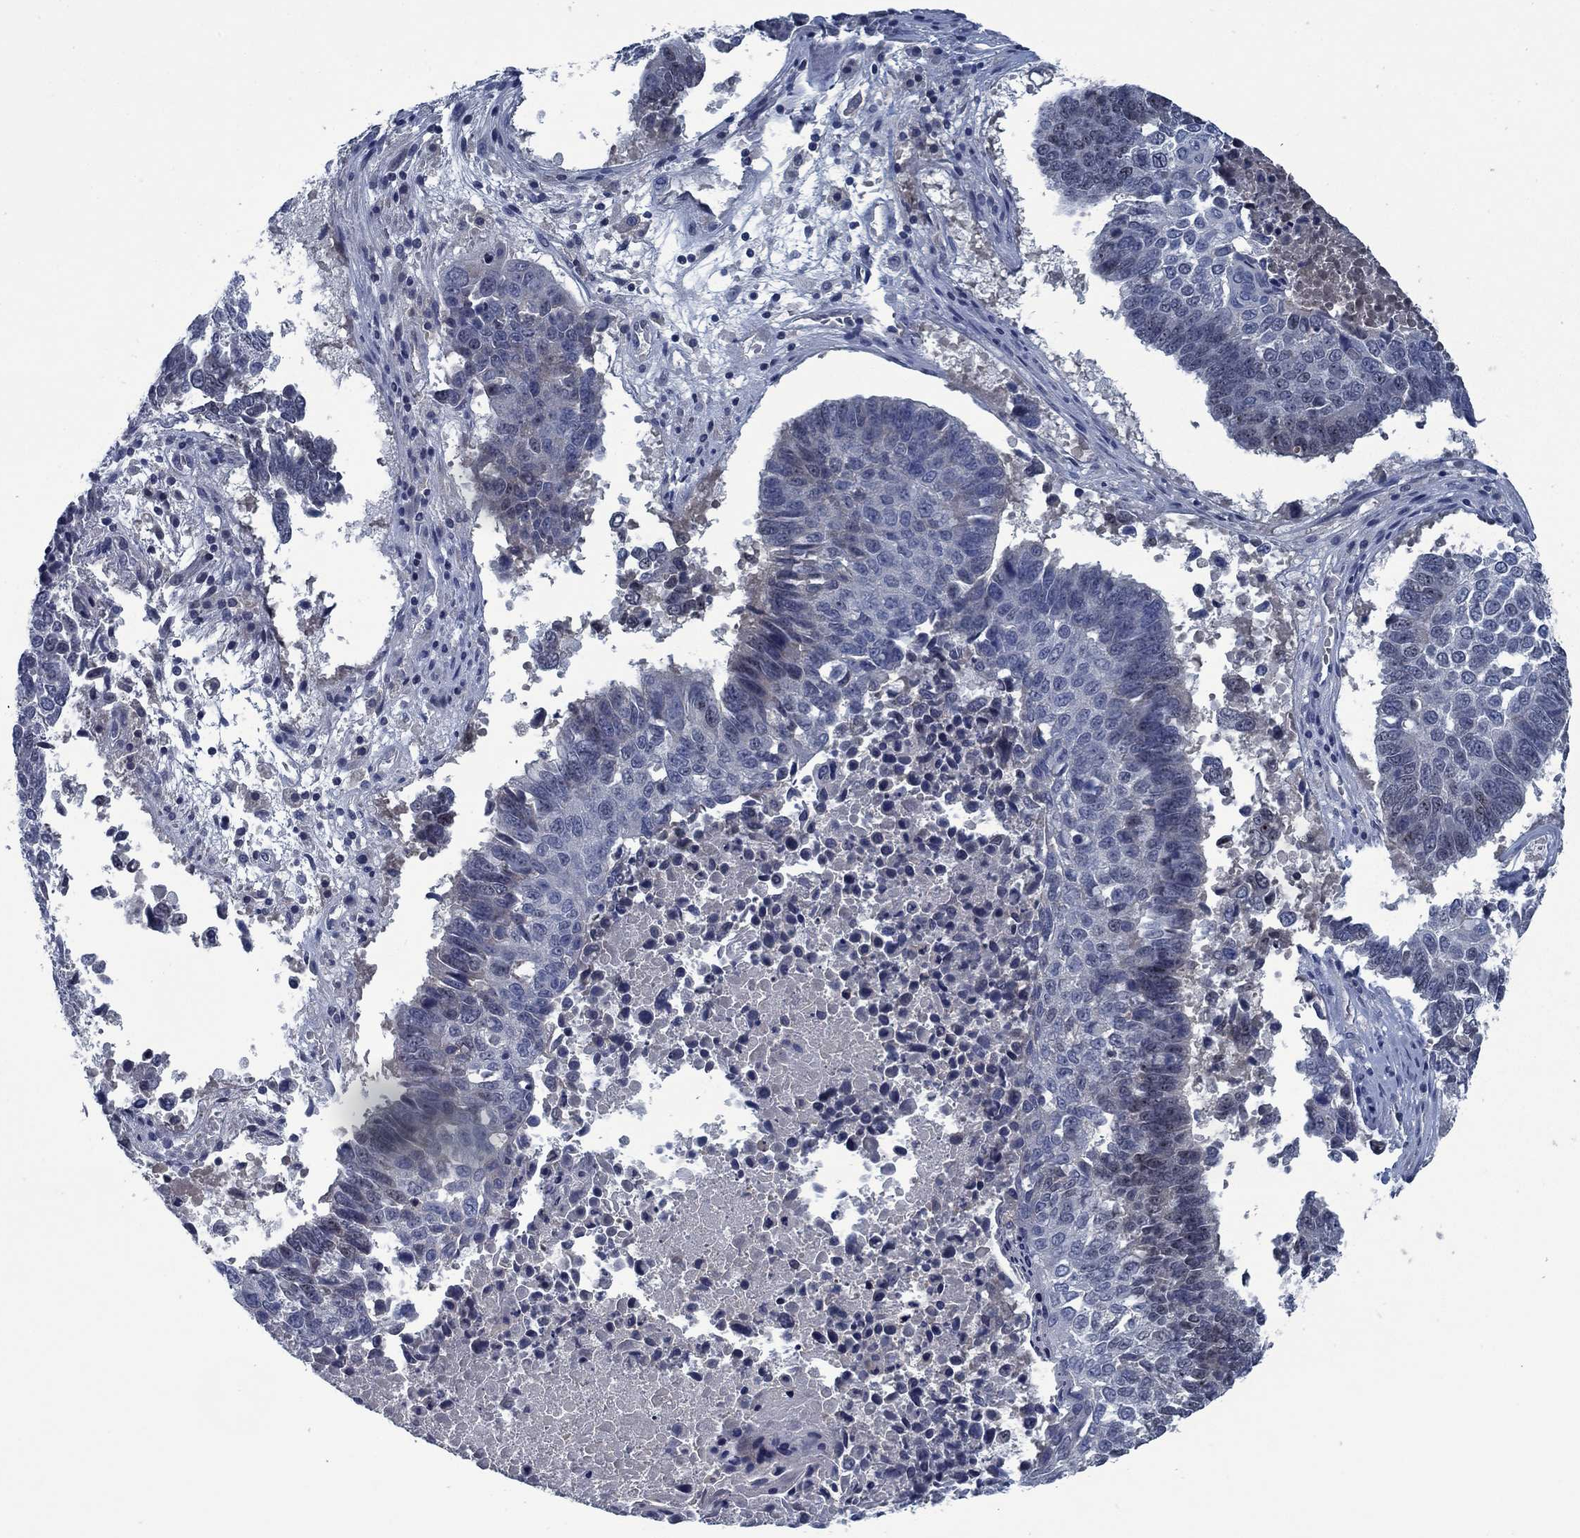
{"staining": {"intensity": "negative", "quantity": "none", "location": "none"}, "tissue": "lung cancer", "cell_type": "Tumor cells", "image_type": "cancer", "snomed": [{"axis": "morphology", "description": "Squamous cell carcinoma, NOS"}, {"axis": "topography", "description": "Lung"}], "caption": "High power microscopy histopathology image of an immunohistochemistry image of squamous cell carcinoma (lung), revealing no significant staining in tumor cells. (Immunohistochemistry (ihc), brightfield microscopy, high magnification).", "gene": "PNMA8A", "patient": {"sex": "male", "age": 73}}